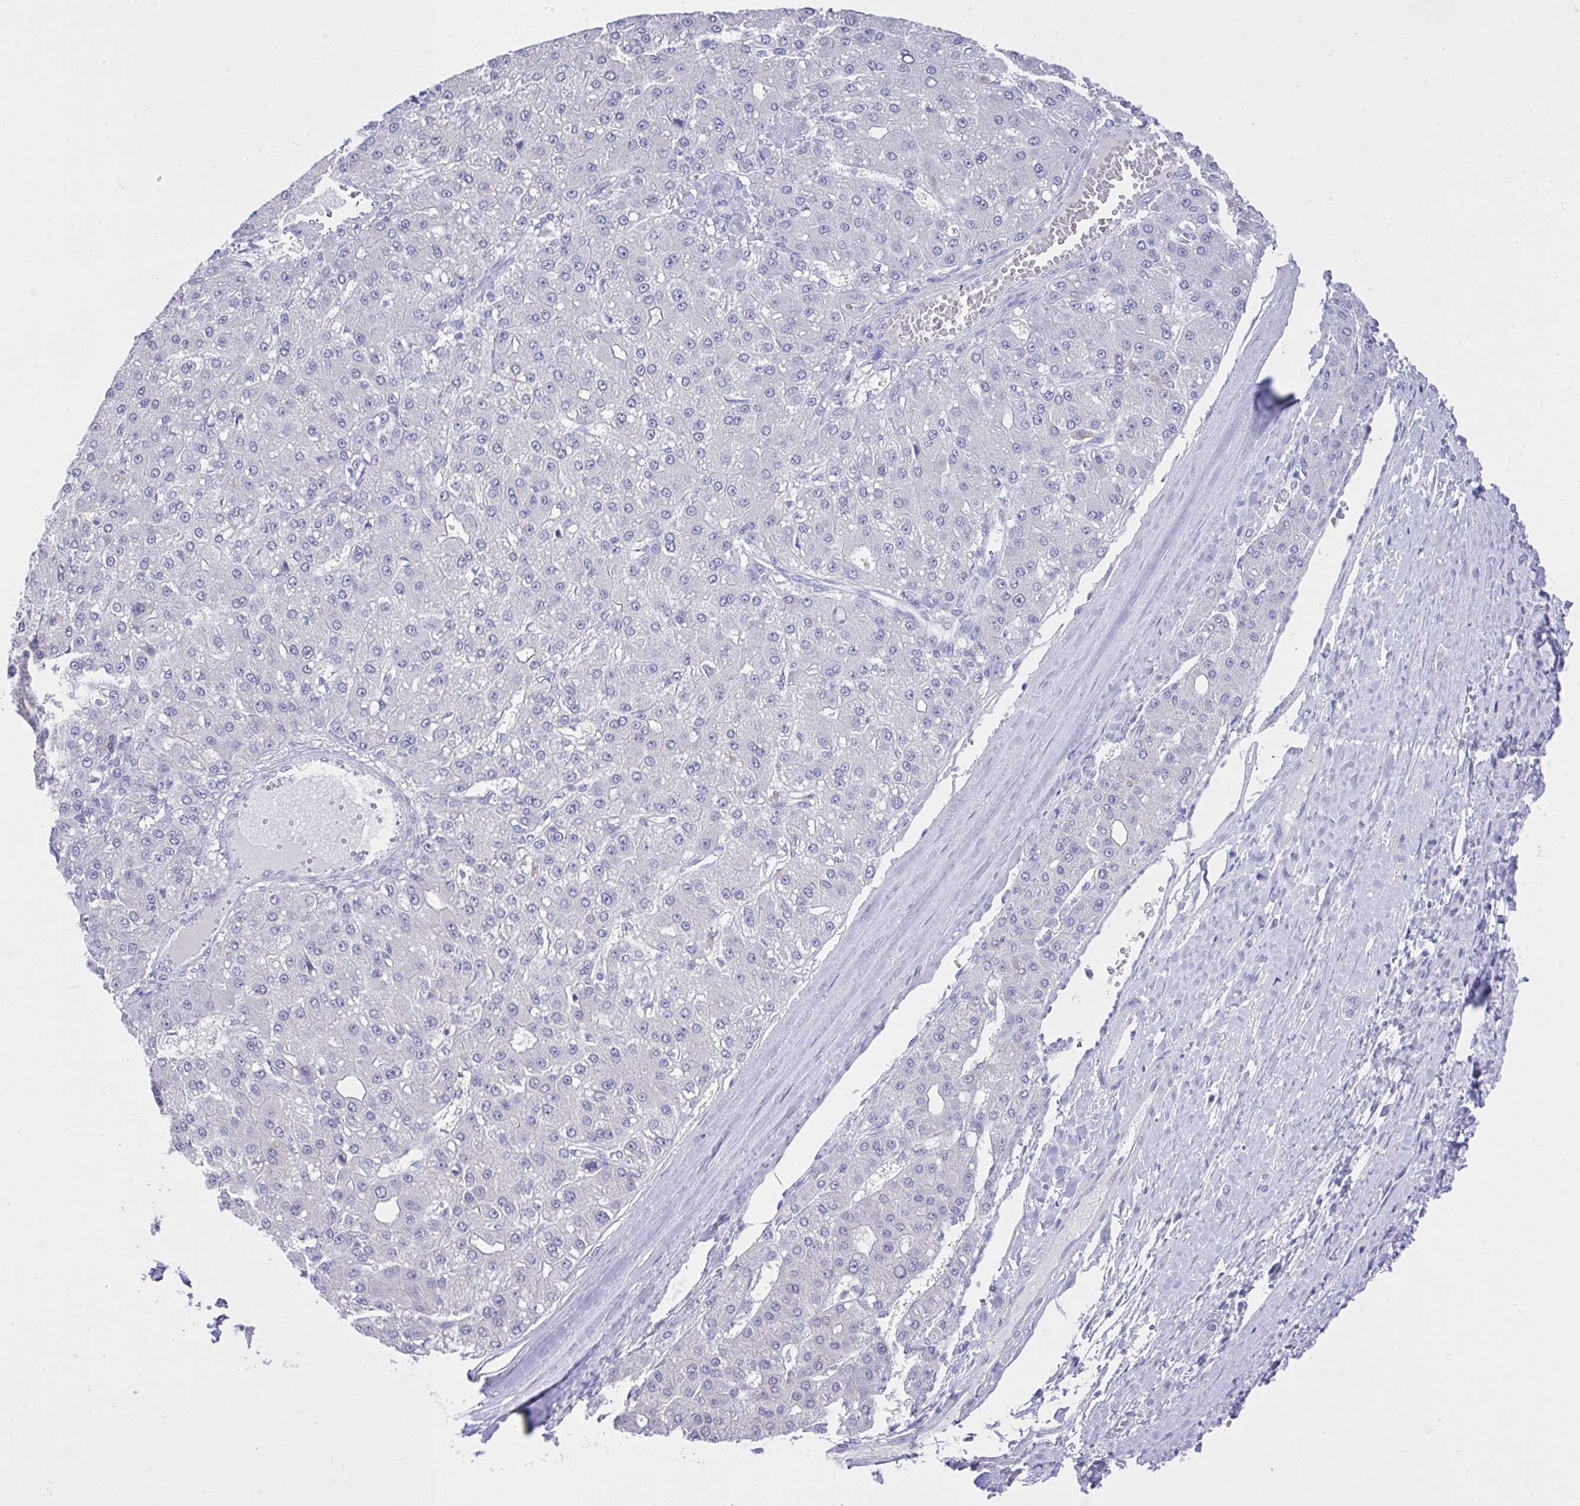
{"staining": {"intensity": "negative", "quantity": "none", "location": "none"}, "tissue": "liver cancer", "cell_type": "Tumor cells", "image_type": "cancer", "snomed": [{"axis": "morphology", "description": "Carcinoma, Hepatocellular, NOS"}, {"axis": "topography", "description": "Liver"}], "caption": "Liver hepatocellular carcinoma stained for a protein using IHC exhibits no staining tumor cells.", "gene": "MS4A12", "patient": {"sex": "male", "age": 67}}